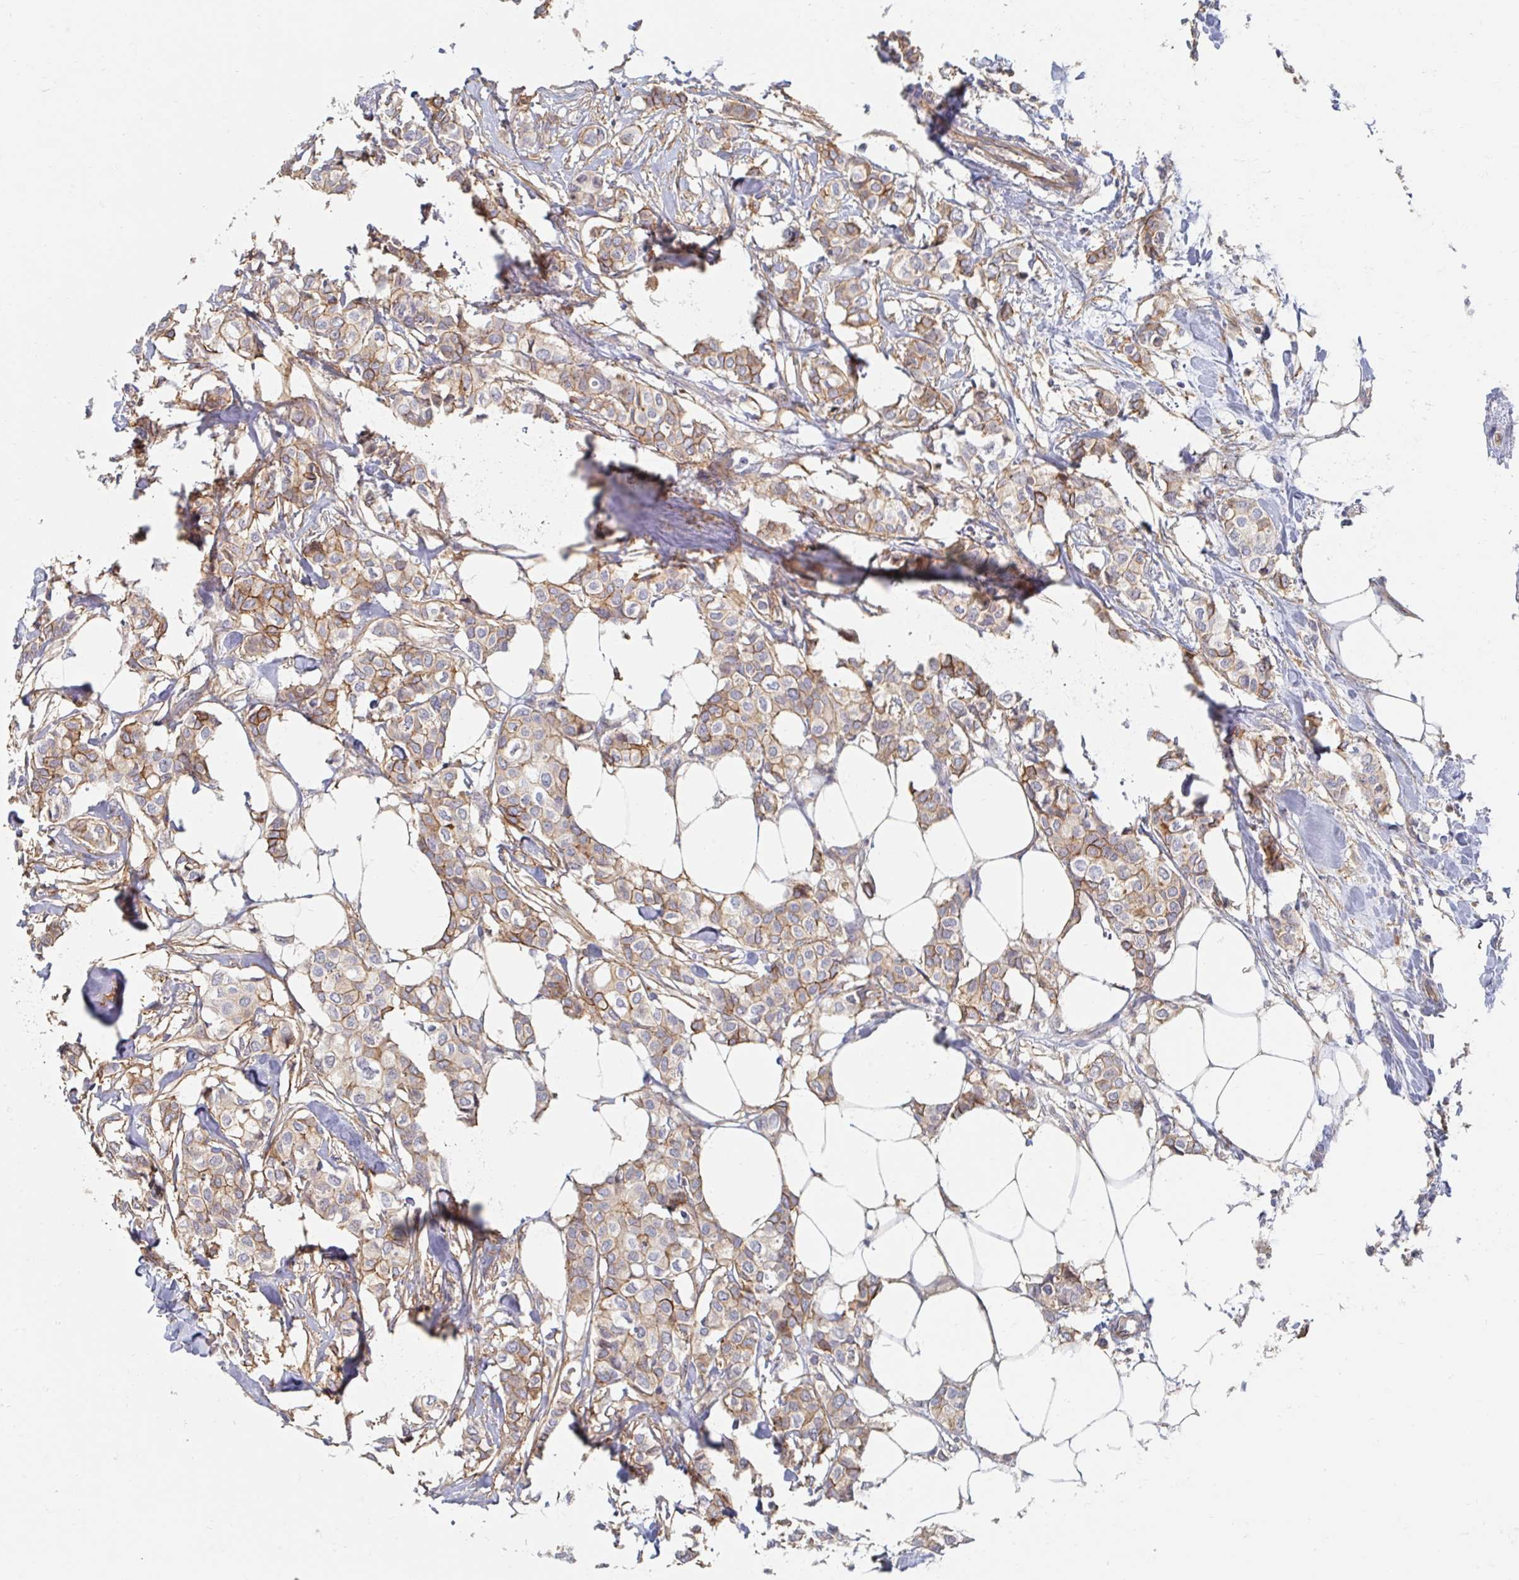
{"staining": {"intensity": "strong", "quantity": "25%-75%", "location": "cytoplasmic/membranous"}, "tissue": "breast cancer", "cell_type": "Tumor cells", "image_type": "cancer", "snomed": [{"axis": "morphology", "description": "Duct carcinoma"}, {"axis": "topography", "description": "Breast"}], "caption": "Protein expression analysis of infiltrating ductal carcinoma (breast) exhibits strong cytoplasmic/membranous expression in approximately 25%-75% of tumor cells.", "gene": "MYLK2", "patient": {"sex": "female", "age": 62}}